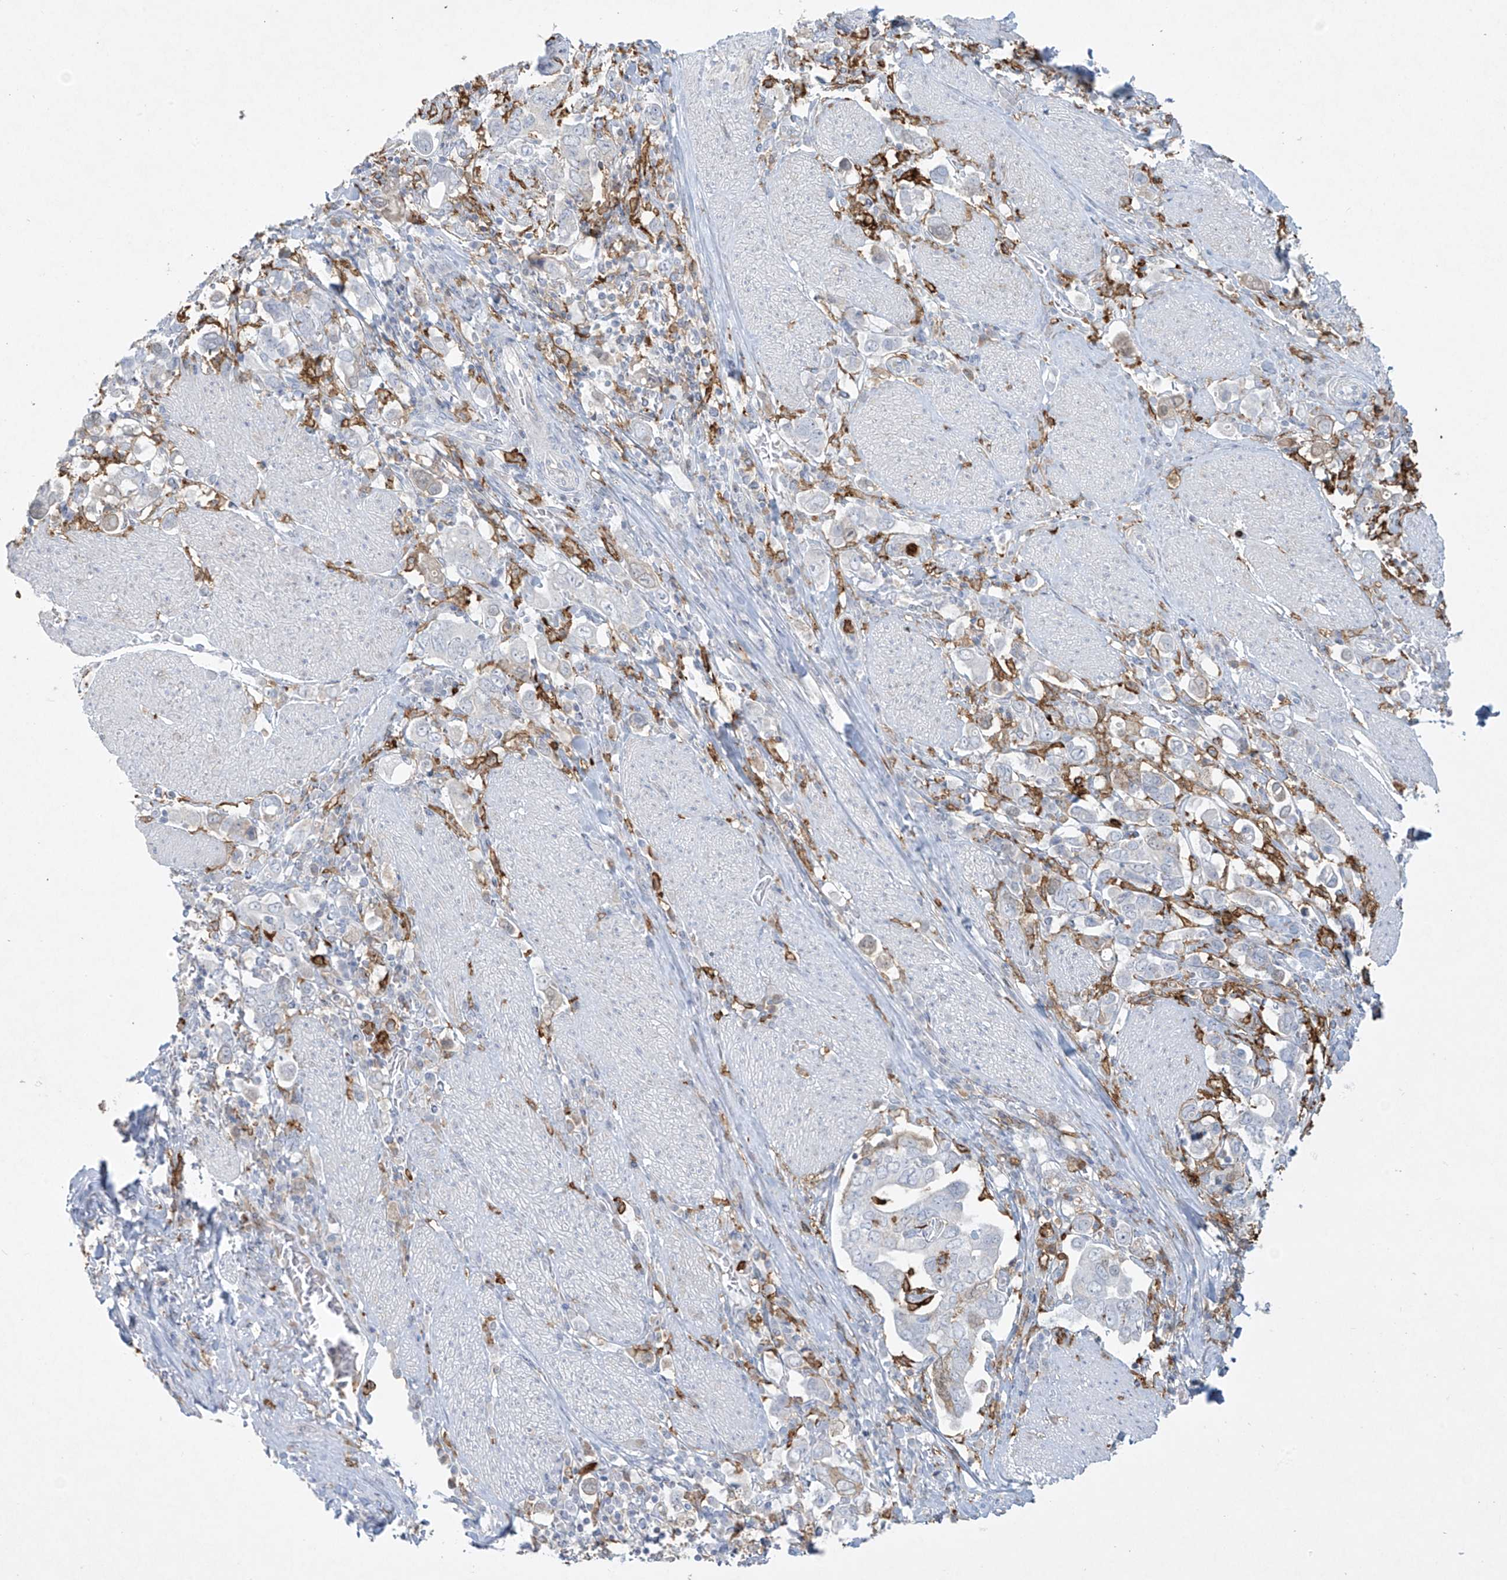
{"staining": {"intensity": "negative", "quantity": "none", "location": "none"}, "tissue": "stomach cancer", "cell_type": "Tumor cells", "image_type": "cancer", "snomed": [{"axis": "morphology", "description": "Adenocarcinoma, NOS"}, {"axis": "topography", "description": "Stomach, upper"}], "caption": "Immunohistochemistry (IHC) micrograph of human stomach adenocarcinoma stained for a protein (brown), which exhibits no expression in tumor cells.", "gene": "FCGR3A", "patient": {"sex": "male", "age": 62}}